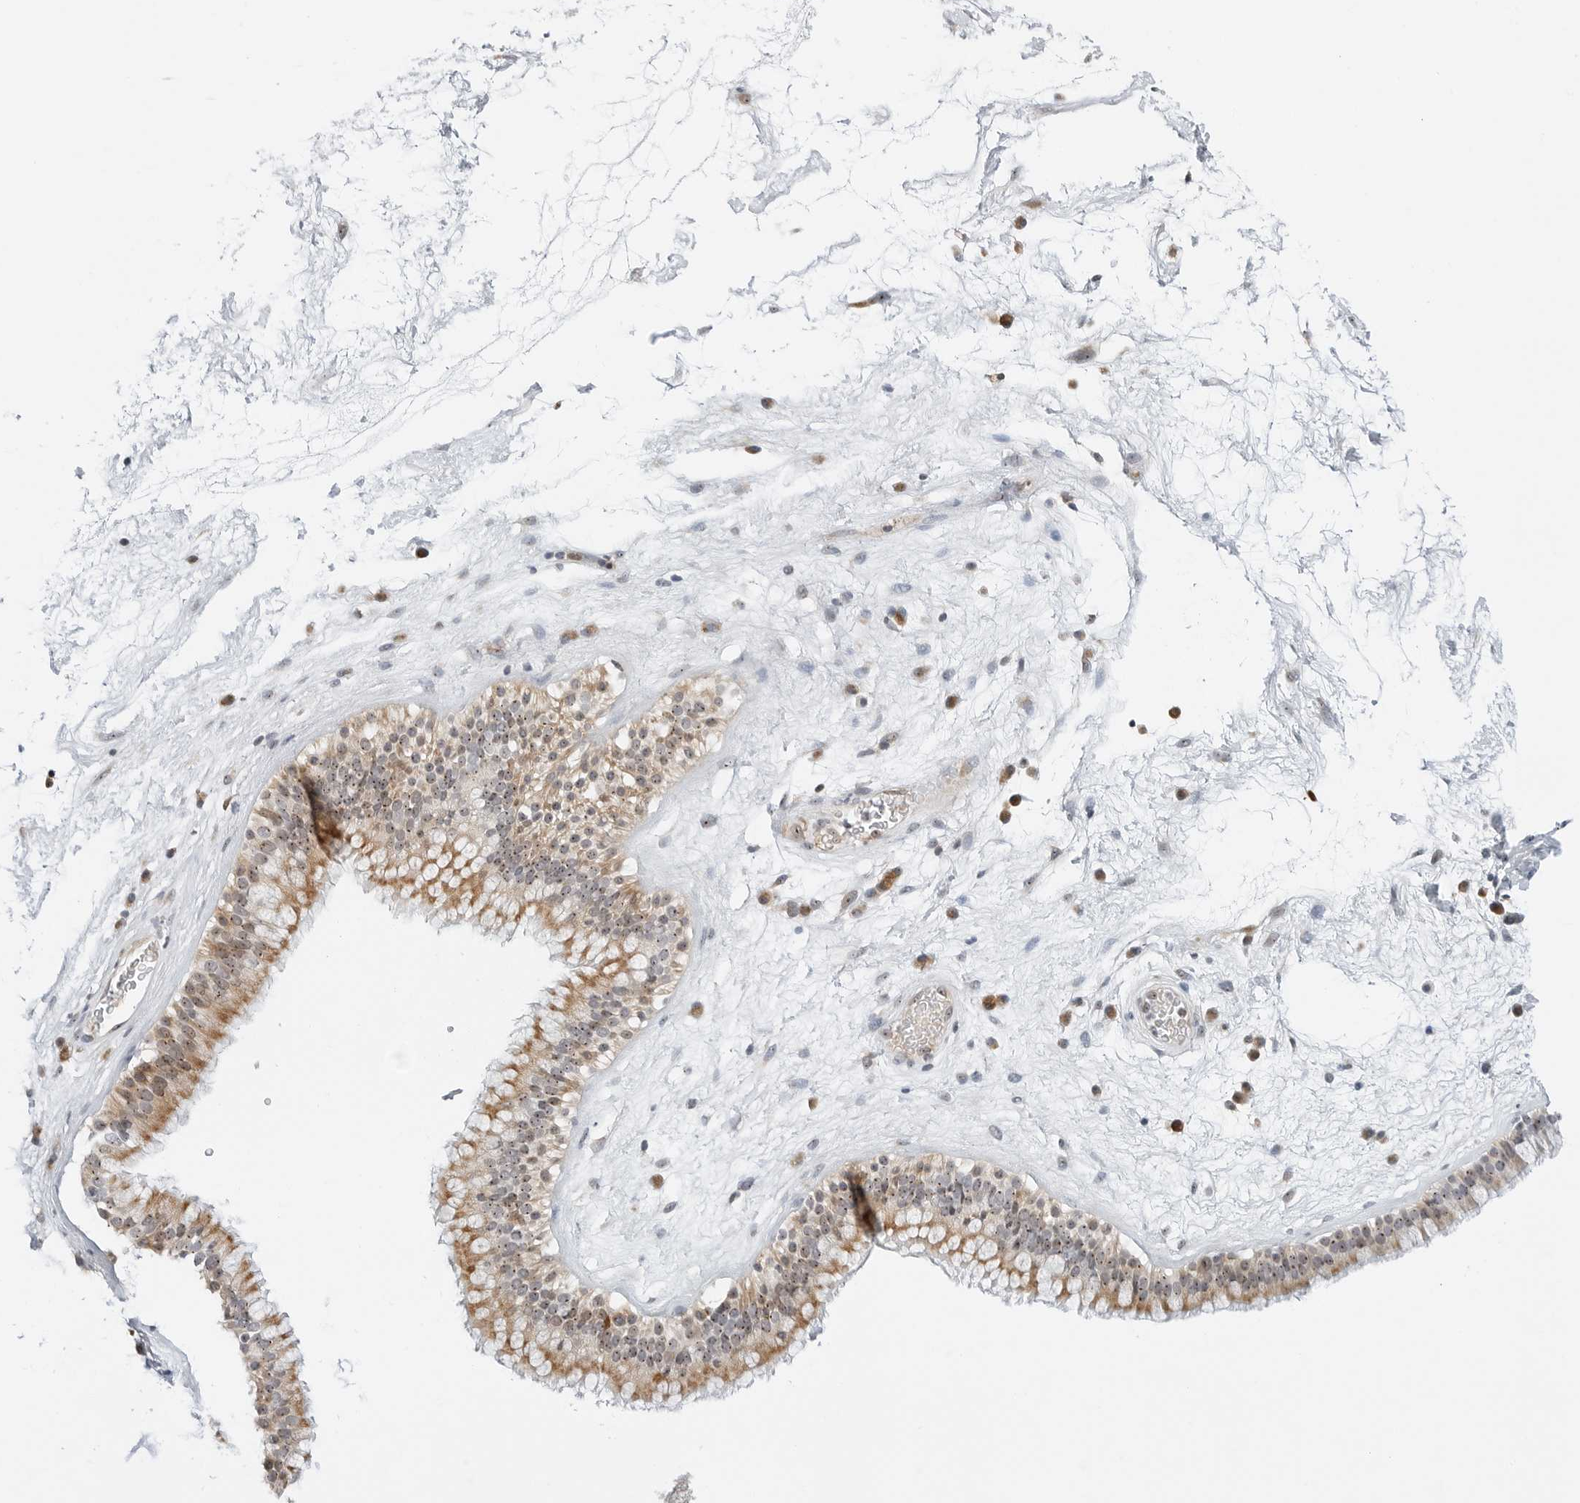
{"staining": {"intensity": "moderate", "quantity": "25%-75%", "location": "cytoplasmic/membranous,nuclear"}, "tissue": "nasopharynx", "cell_type": "Respiratory epithelial cells", "image_type": "normal", "snomed": [{"axis": "morphology", "description": "Normal tissue, NOS"}, {"axis": "morphology", "description": "Inflammation, NOS"}, {"axis": "topography", "description": "Nasopharynx"}], "caption": "Respiratory epithelial cells show moderate cytoplasmic/membranous,nuclear positivity in about 25%-75% of cells in normal nasopharynx.", "gene": "RIMKLA", "patient": {"sex": "male", "age": 48}}